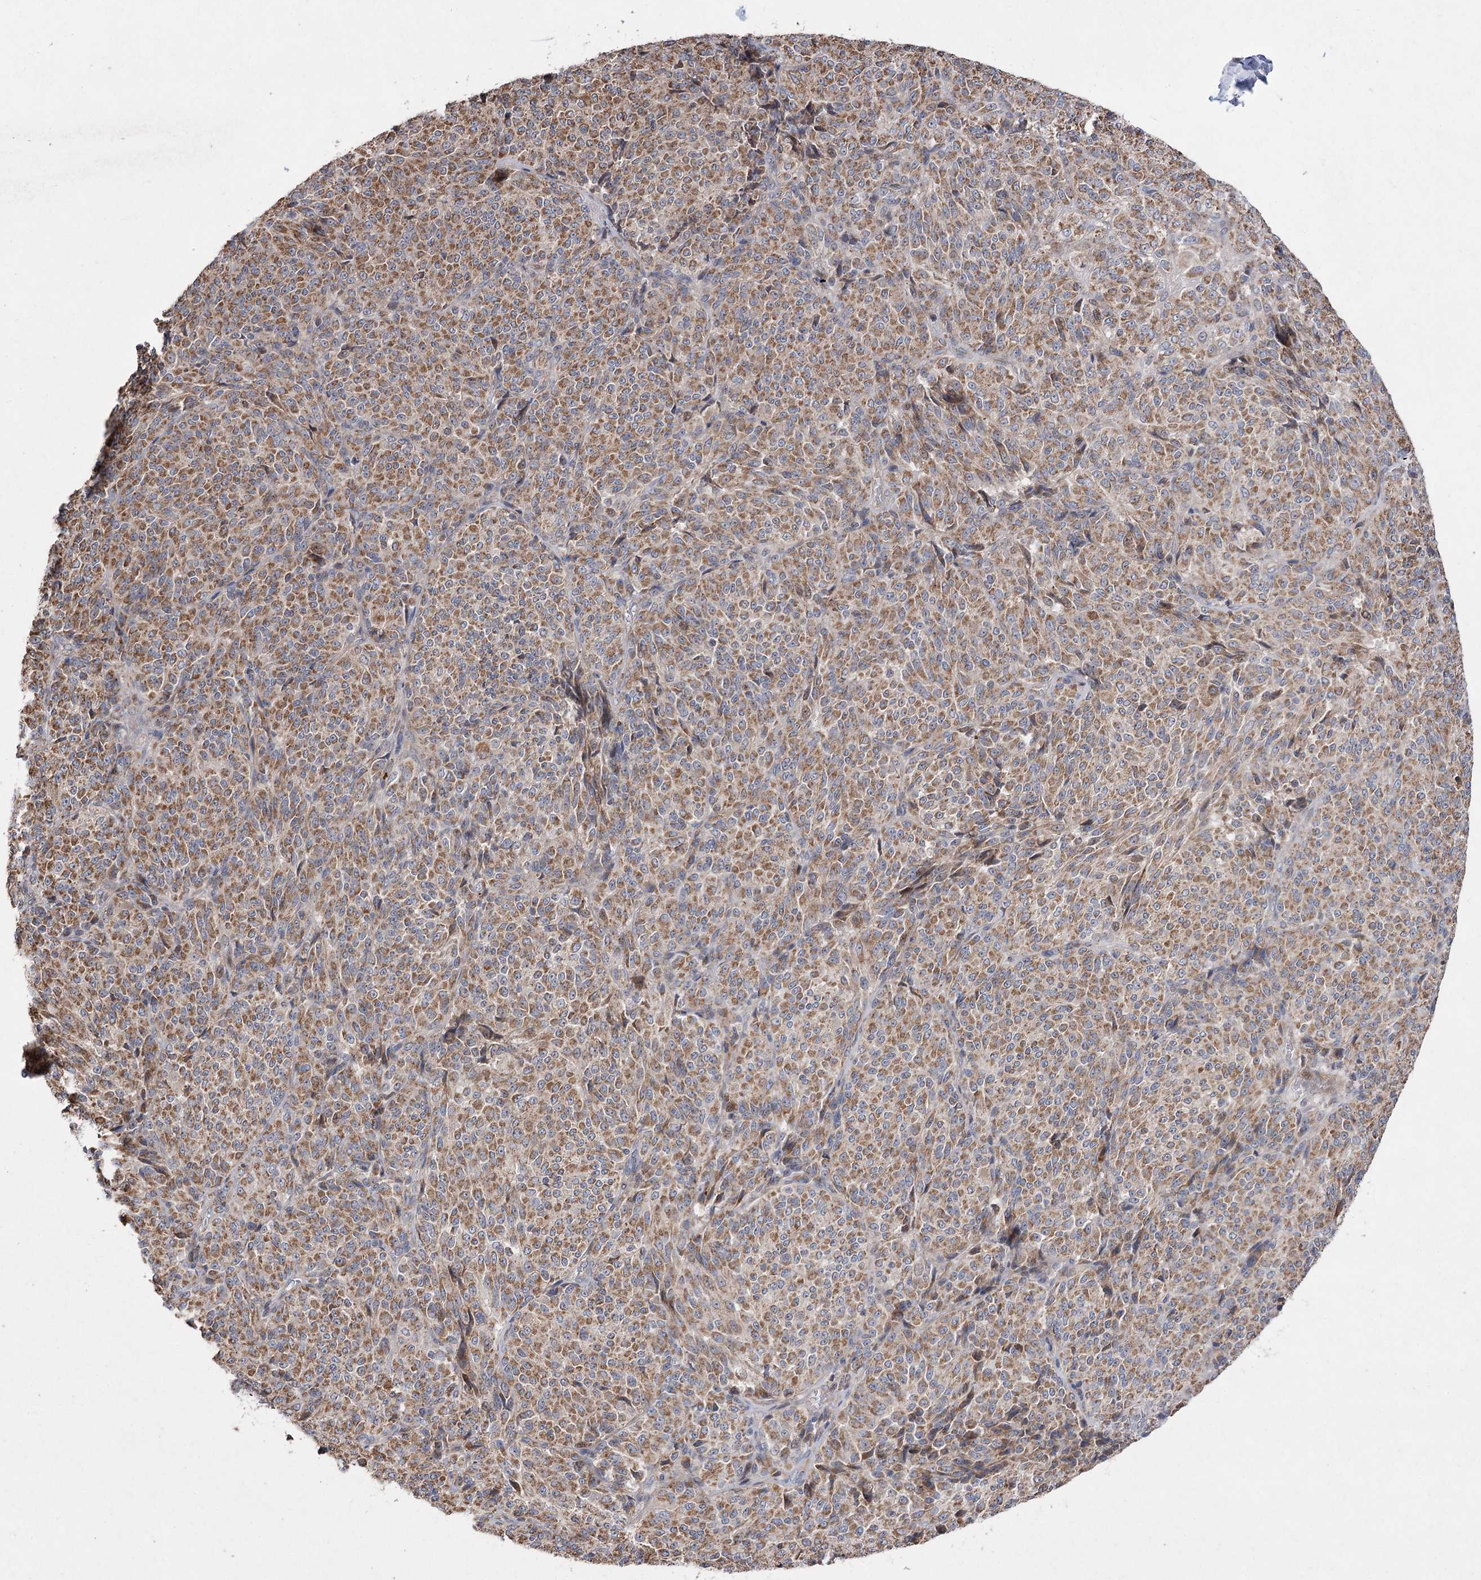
{"staining": {"intensity": "moderate", "quantity": ">75%", "location": "cytoplasmic/membranous"}, "tissue": "melanoma", "cell_type": "Tumor cells", "image_type": "cancer", "snomed": [{"axis": "morphology", "description": "Malignant melanoma, Metastatic site"}, {"axis": "topography", "description": "Brain"}], "caption": "Malignant melanoma (metastatic site) stained with immunohistochemistry (IHC) shows moderate cytoplasmic/membranous staining in approximately >75% of tumor cells.", "gene": "FANCL", "patient": {"sex": "female", "age": 56}}